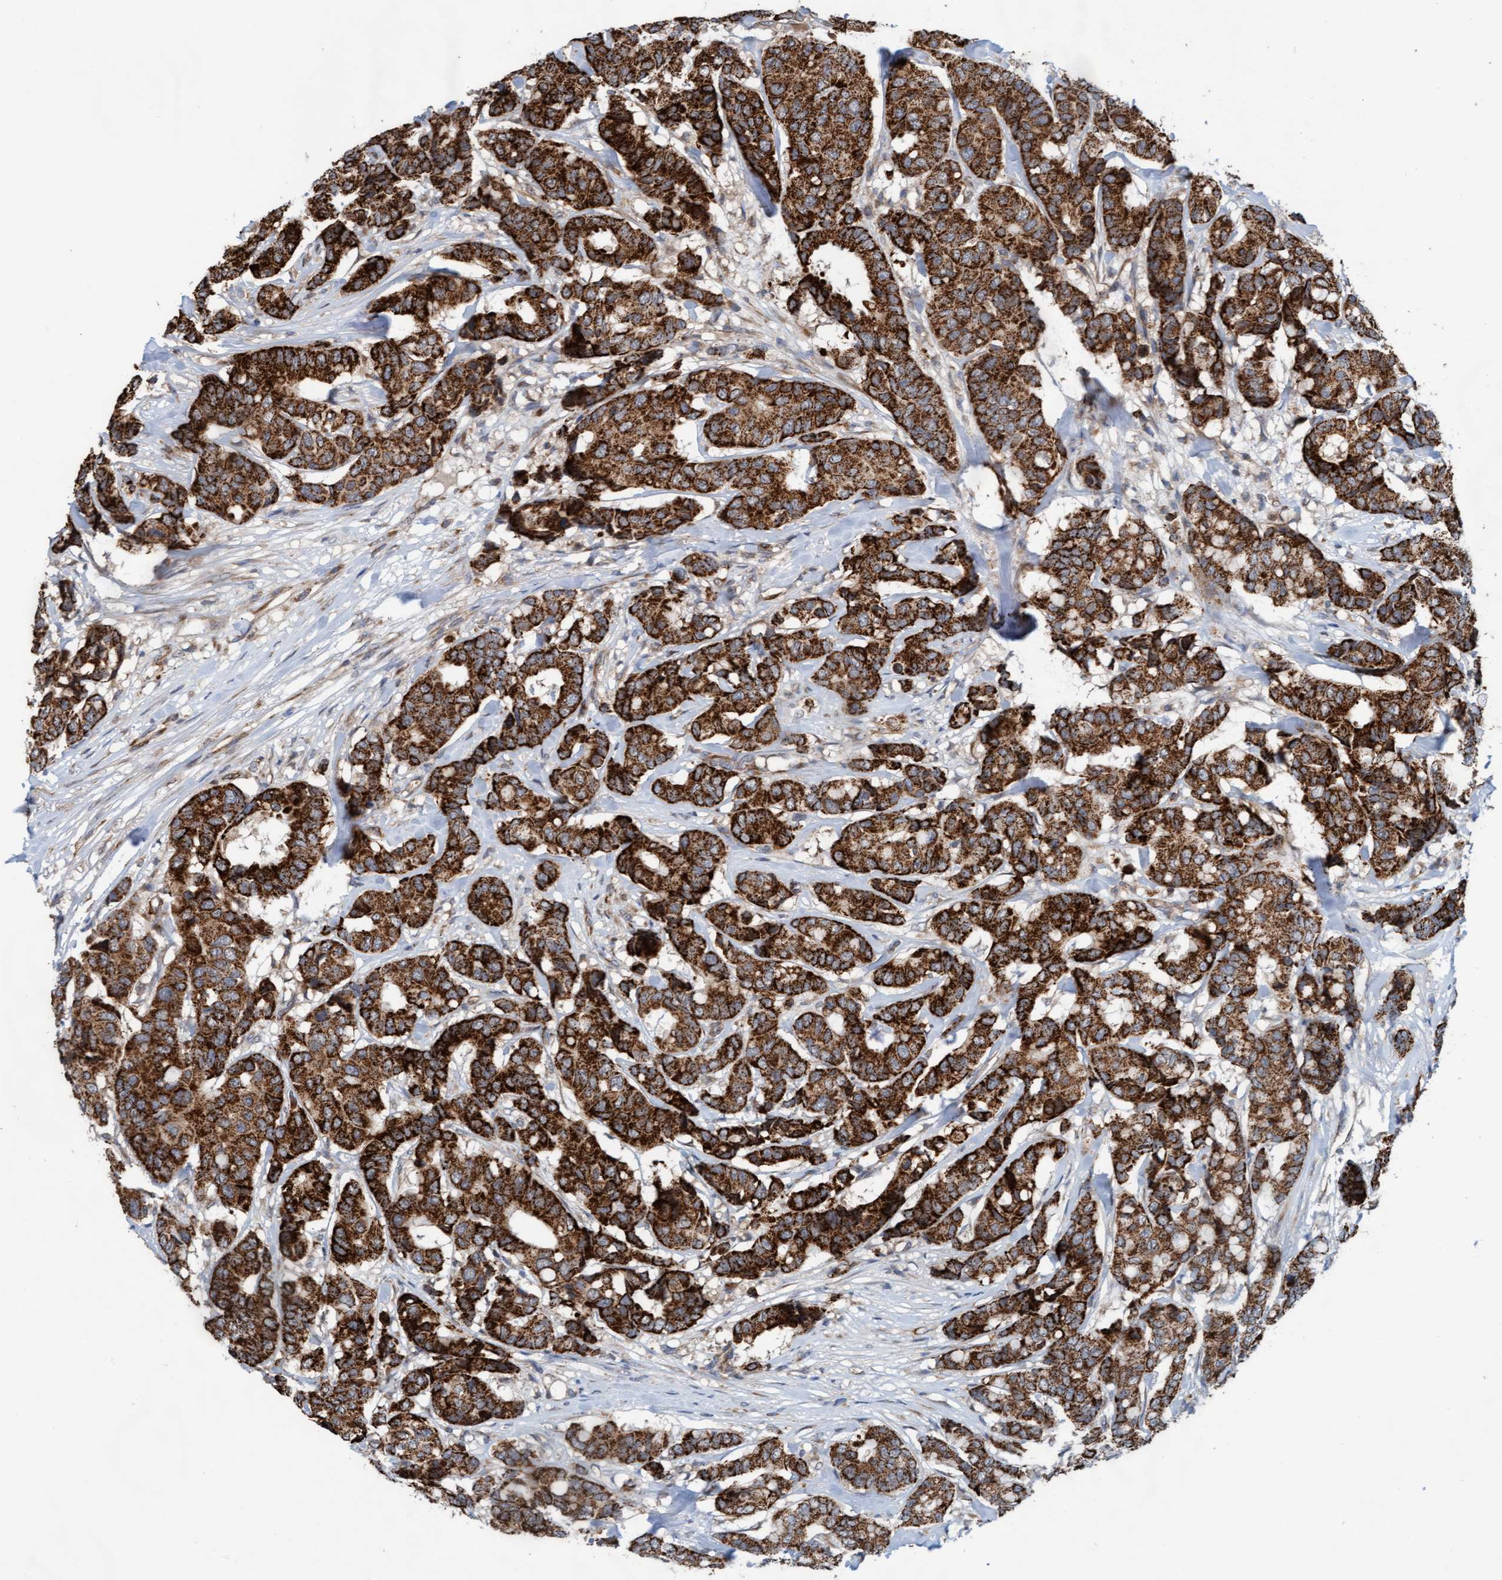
{"staining": {"intensity": "strong", "quantity": ">75%", "location": "cytoplasmic/membranous"}, "tissue": "breast cancer", "cell_type": "Tumor cells", "image_type": "cancer", "snomed": [{"axis": "morphology", "description": "Duct carcinoma"}, {"axis": "topography", "description": "Breast"}], "caption": "Breast infiltrating ductal carcinoma stained with DAB (3,3'-diaminobenzidine) immunohistochemistry (IHC) displays high levels of strong cytoplasmic/membranous staining in approximately >75% of tumor cells.", "gene": "ZNF566", "patient": {"sex": "female", "age": 87}}